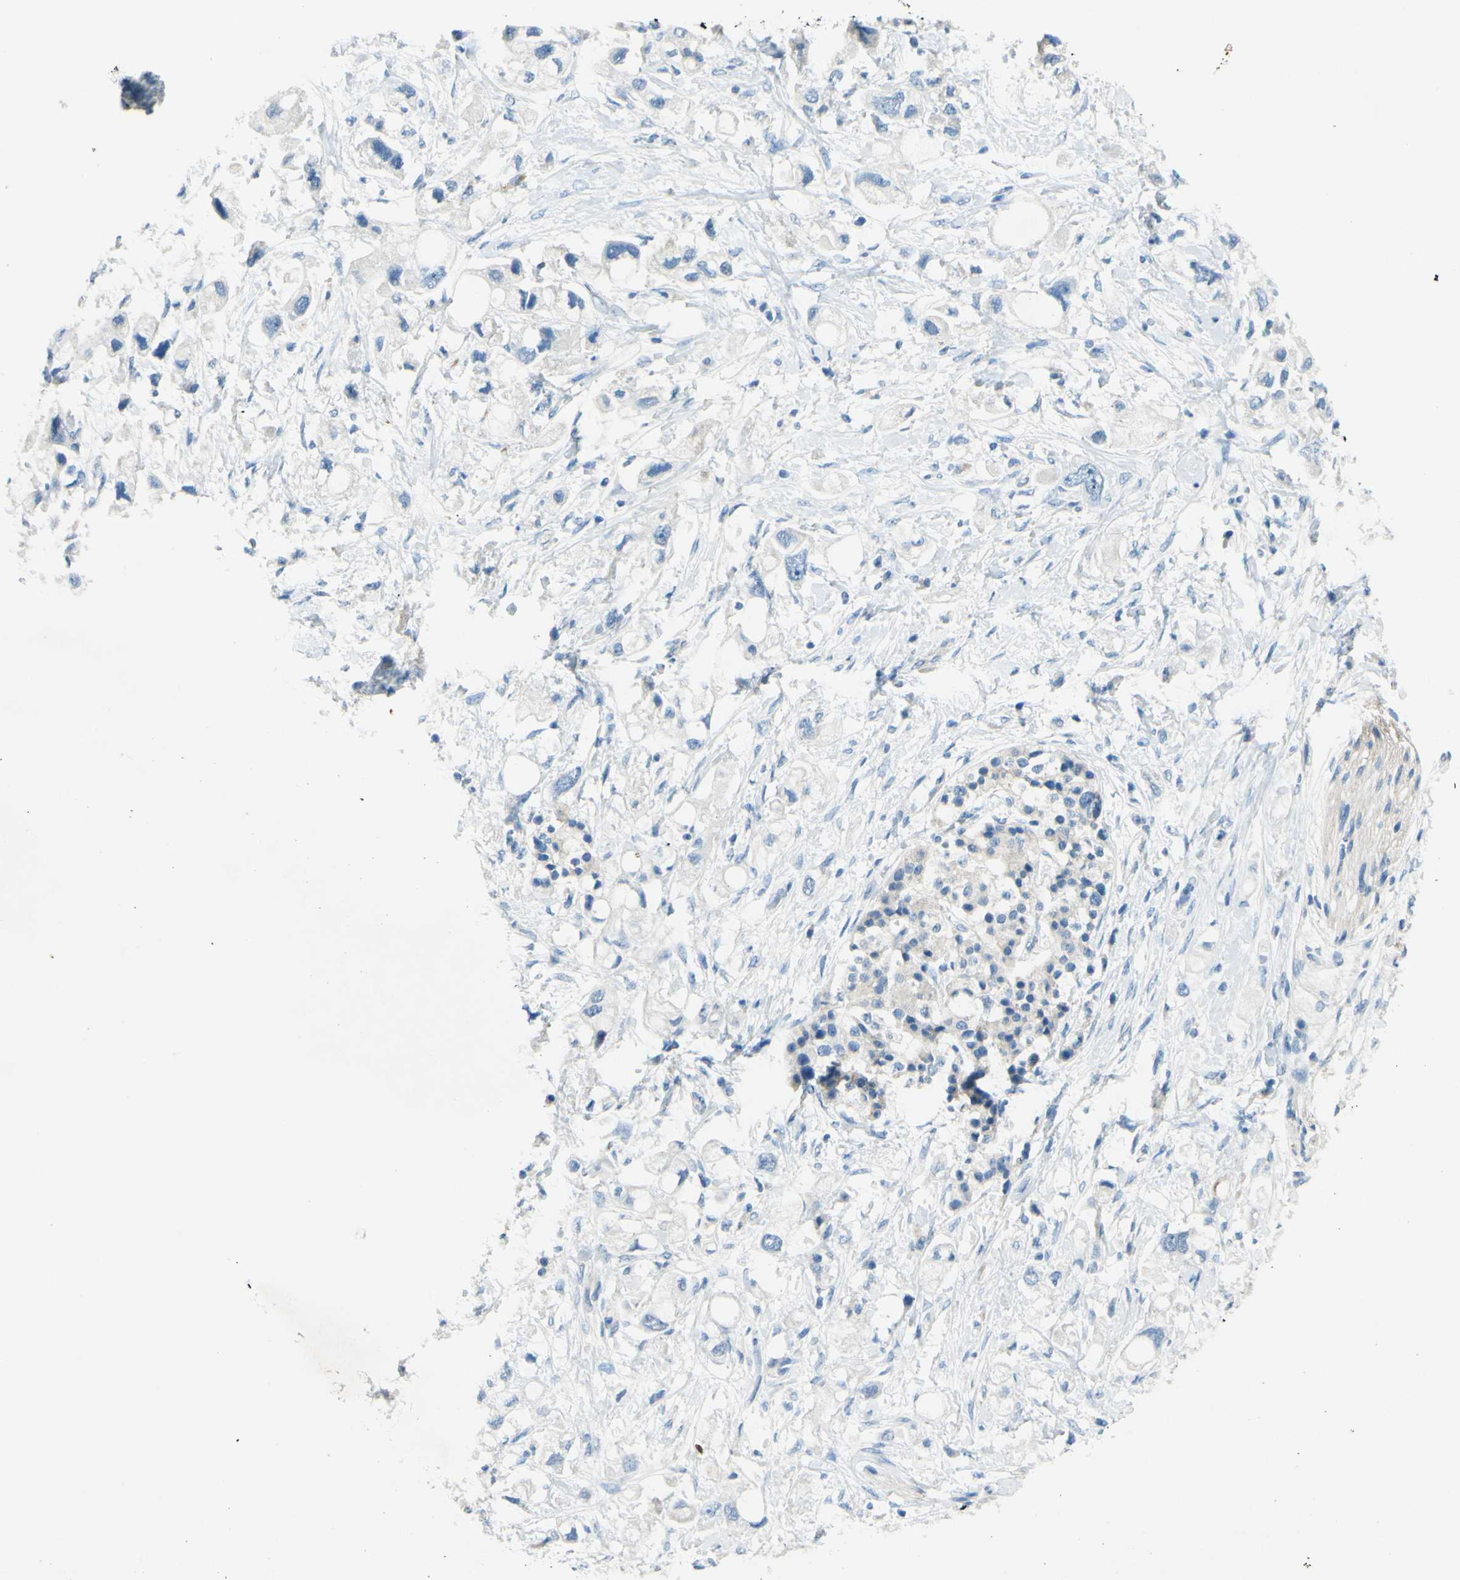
{"staining": {"intensity": "negative", "quantity": "none", "location": "none"}, "tissue": "pancreatic cancer", "cell_type": "Tumor cells", "image_type": "cancer", "snomed": [{"axis": "morphology", "description": "Adenocarcinoma, NOS"}, {"axis": "topography", "description": "Pancreas"}], "caption": "The immunohistochemistry histopathology image has no significant staining in tumor cells of pancreatic cancer tissue. (DAB (3,3'-diaminobenzidine) IHC, high magnification).", "gene": "CDH10", "patient": {"sex": "female", "age": 56}}